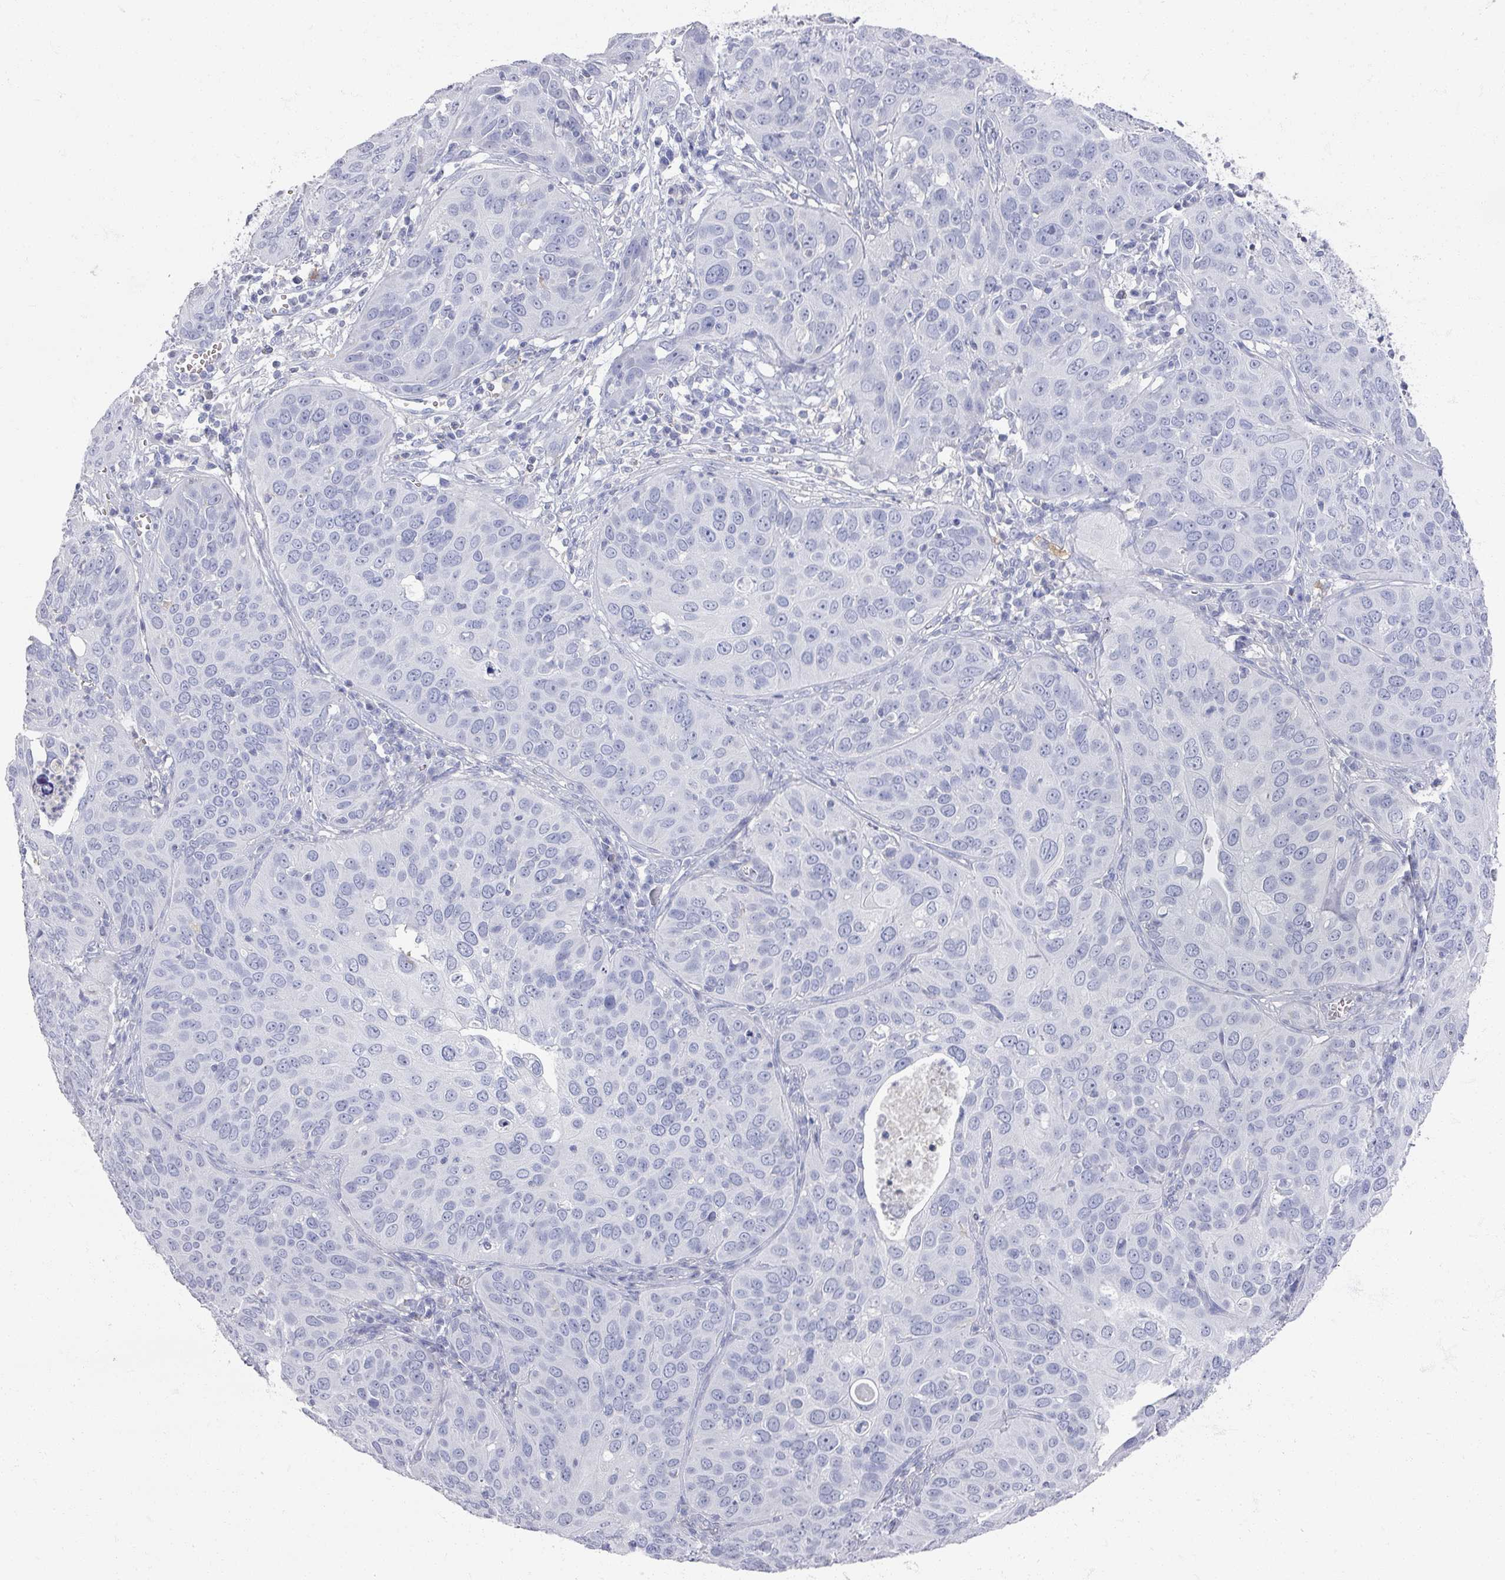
{"staining": {"intensity": "negative", "quantity": "none", "location": "none"}, "tissue": "cervical cancer", "cell_type": "Tumor cells", "image_type": "cancer", "snomed": [{"axis": "morphology", "description": "Squamous cell carcinoma, NOS"}, {"axis": "topography", "description": "Cervix"}], "caption": "Squamous cell carcinoma (cervical) was stained to show a protein in brown. There is no significant expression in tumor cells. Nuclei are stained in blue.", "gene": "OMG", "patient": {"sex": "female", "age": 36}}